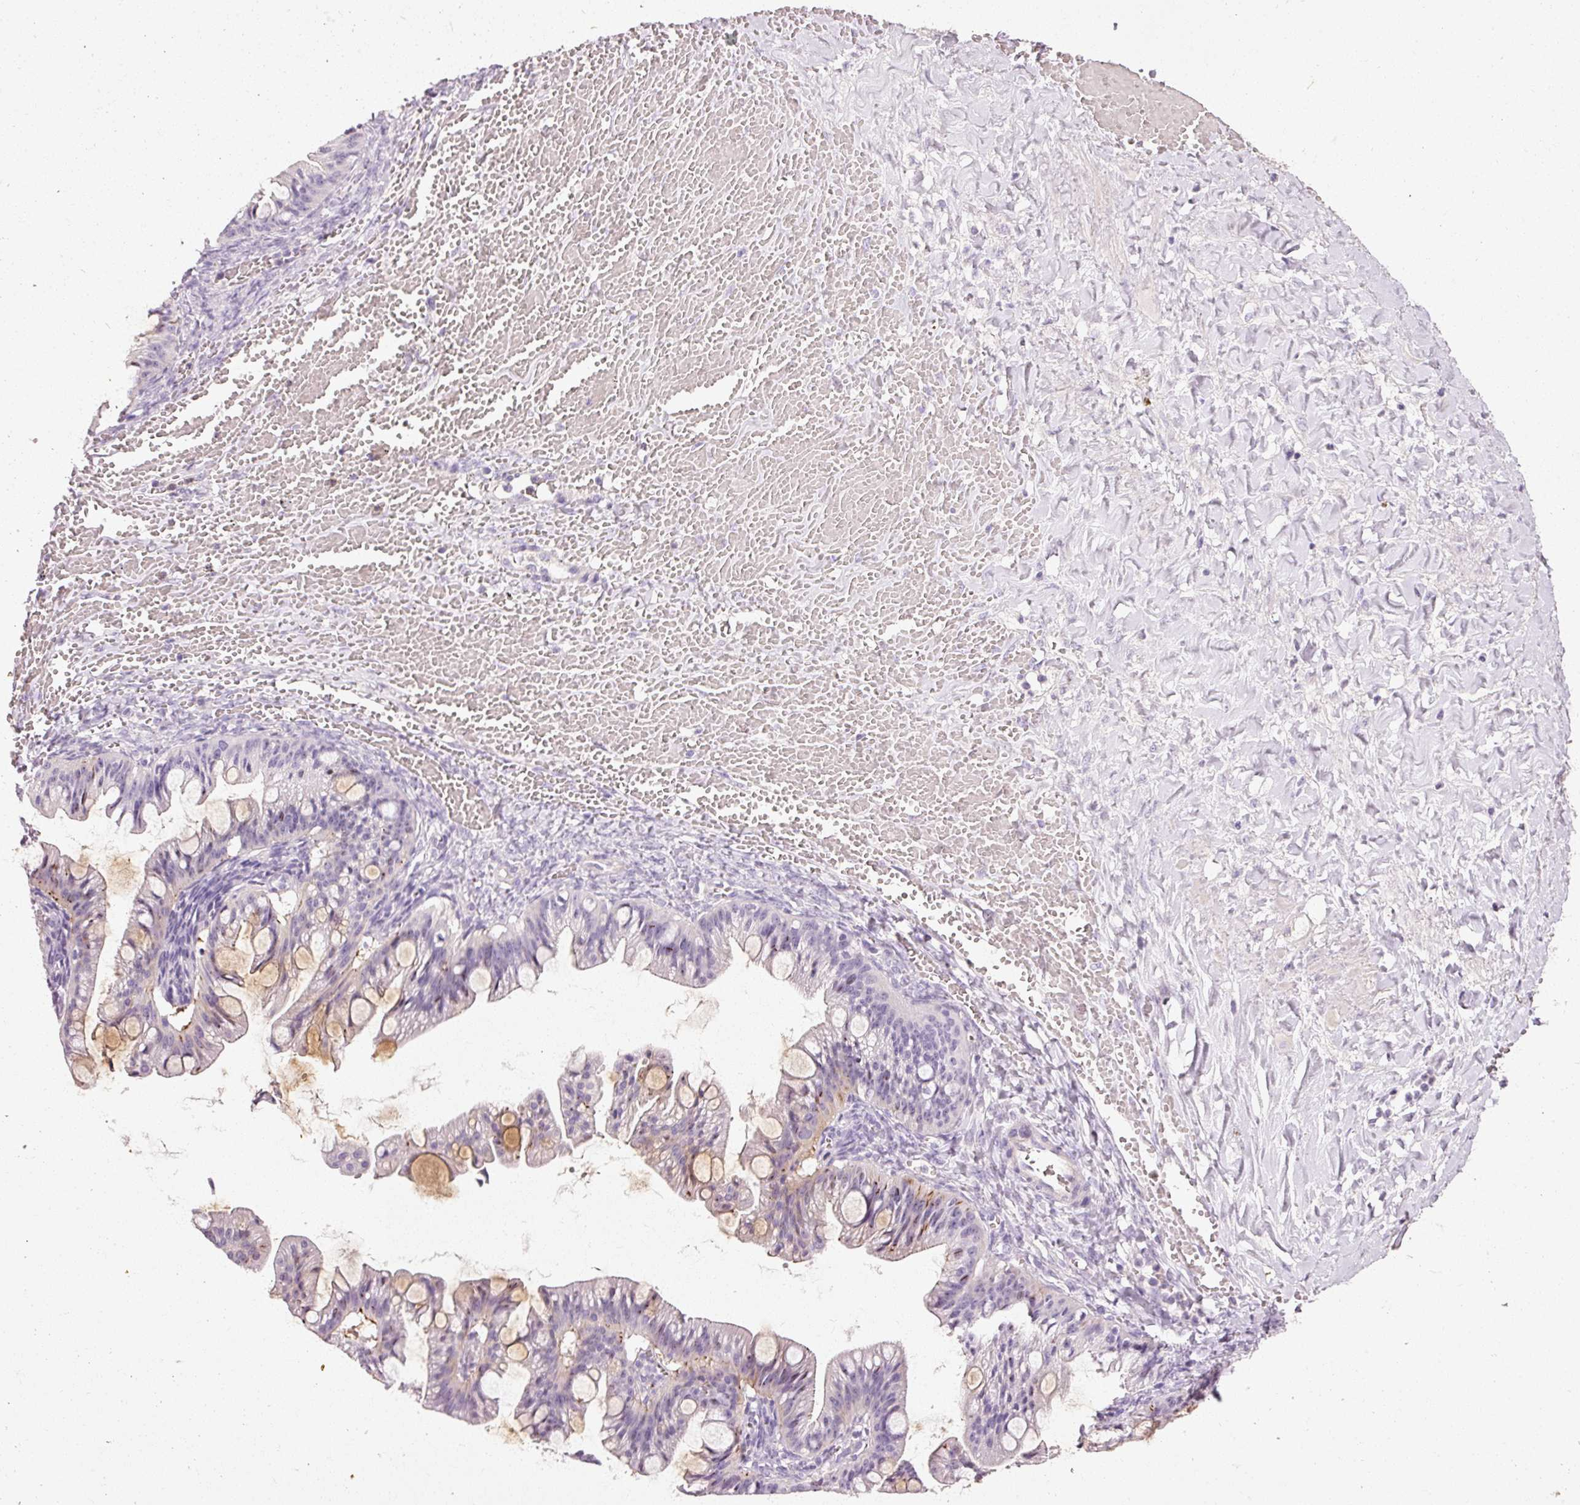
{"staining": {"intensity": "moderate", "quantity": "<25%", "location": "cytoplasmic/membranous"}, "tissue": "ovarian cancer", "cell_type": "Tumor cells", "image_type": "cancer", "snomed": [{"axis": "morphology", "description": "Cystadenocarcinoma, mucinous, NOS"}, {"axis": "topography", "description": "Ovary"}], "caption": "Mucinous cystadenocarcinoma (ovarian) stained with DAB (3,3'-diaminobenzidine) immunohistochemistry (IHC) demonstrates low levels of moderate cytoplasmic/membranous positivity in about <25% of tumor cells. (Stains: DAB (3,3'-diaminobenzidine) in brown, nuclei in blue, Microscopy: brightfield microscopy at high magnification).", "gene": "MUC5AC", "patient": {"sex": "female", "age": 73}}